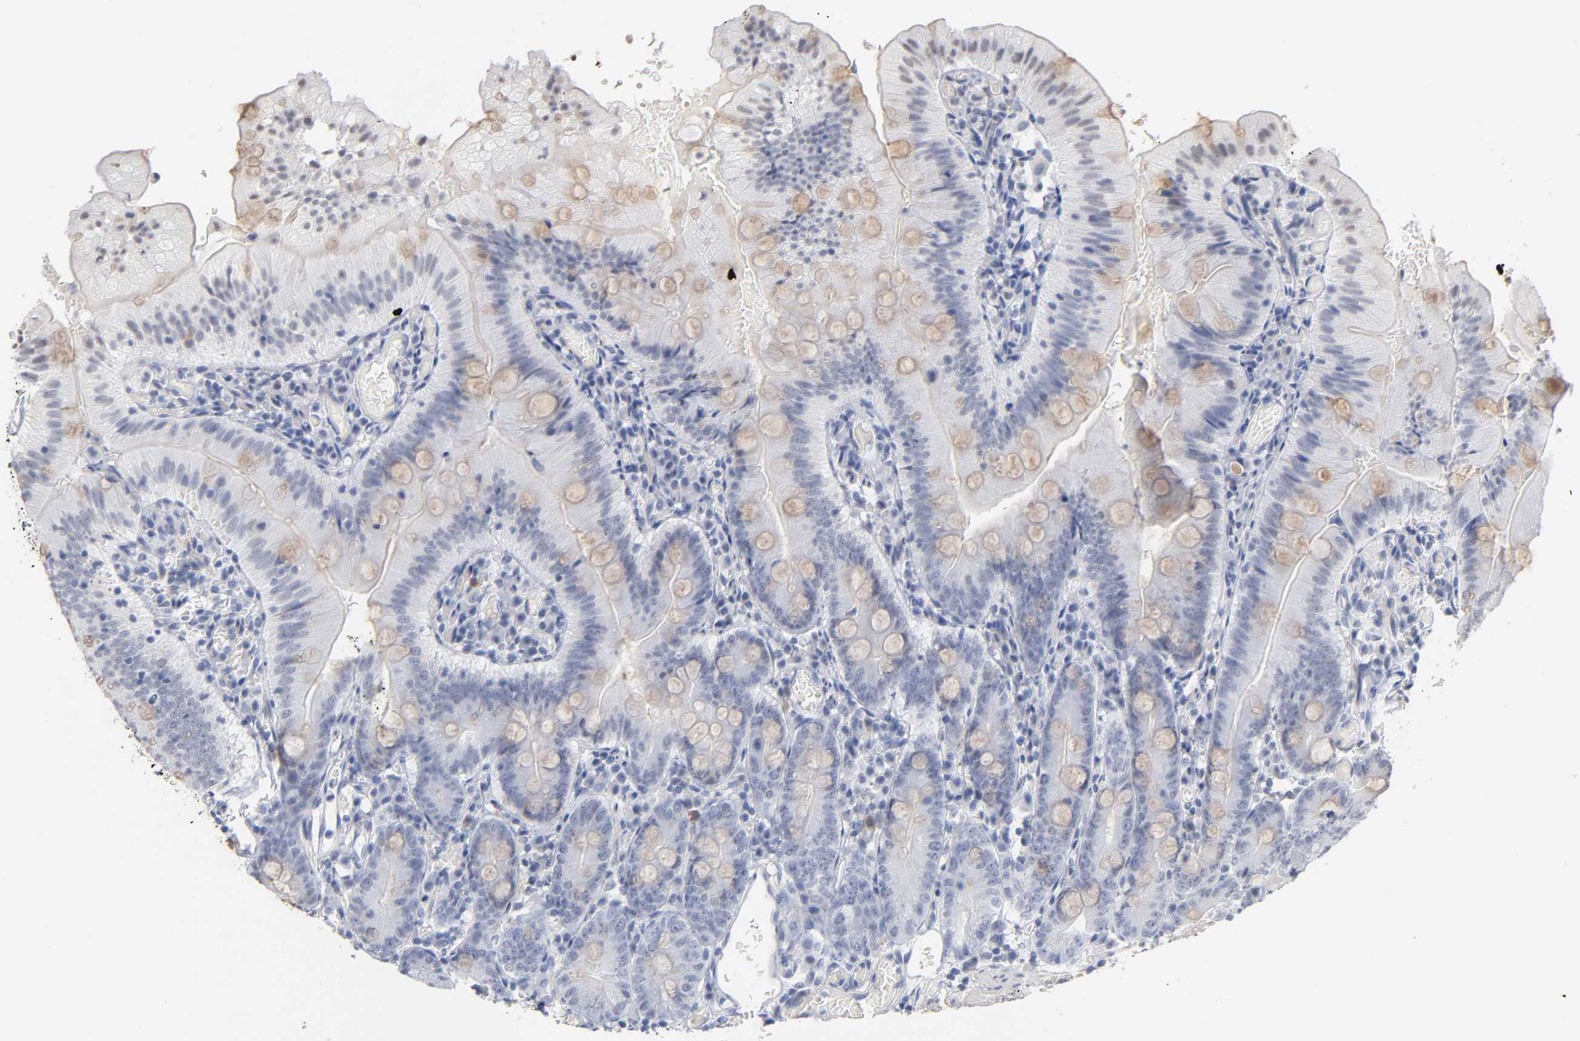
{"staining": {"intensity": "weak", "quantity": "<25%", "location": "cytoplasmic/membranous"}, "tissue": "small intestine", "cell_type": "Glandular cells", "image_type": "normal", "snomed": [{"axis": "morphology", "description": "Normal tissue, NOS"}, {"axis": "topography", "description": "Small intestine"}], "caption": "An immunohistochemistry (IHC) micrograph of unremarkable small intestine is shown. There is no staining in glandular cells of small intestine. The staining is performed using DAB (3,3'-diaminobenzidine) brown chromogen with nuclei counter-stained in using hematoxylin.", "gene": "CRABP2", "patient": {"sex": "male", "age": 71}}